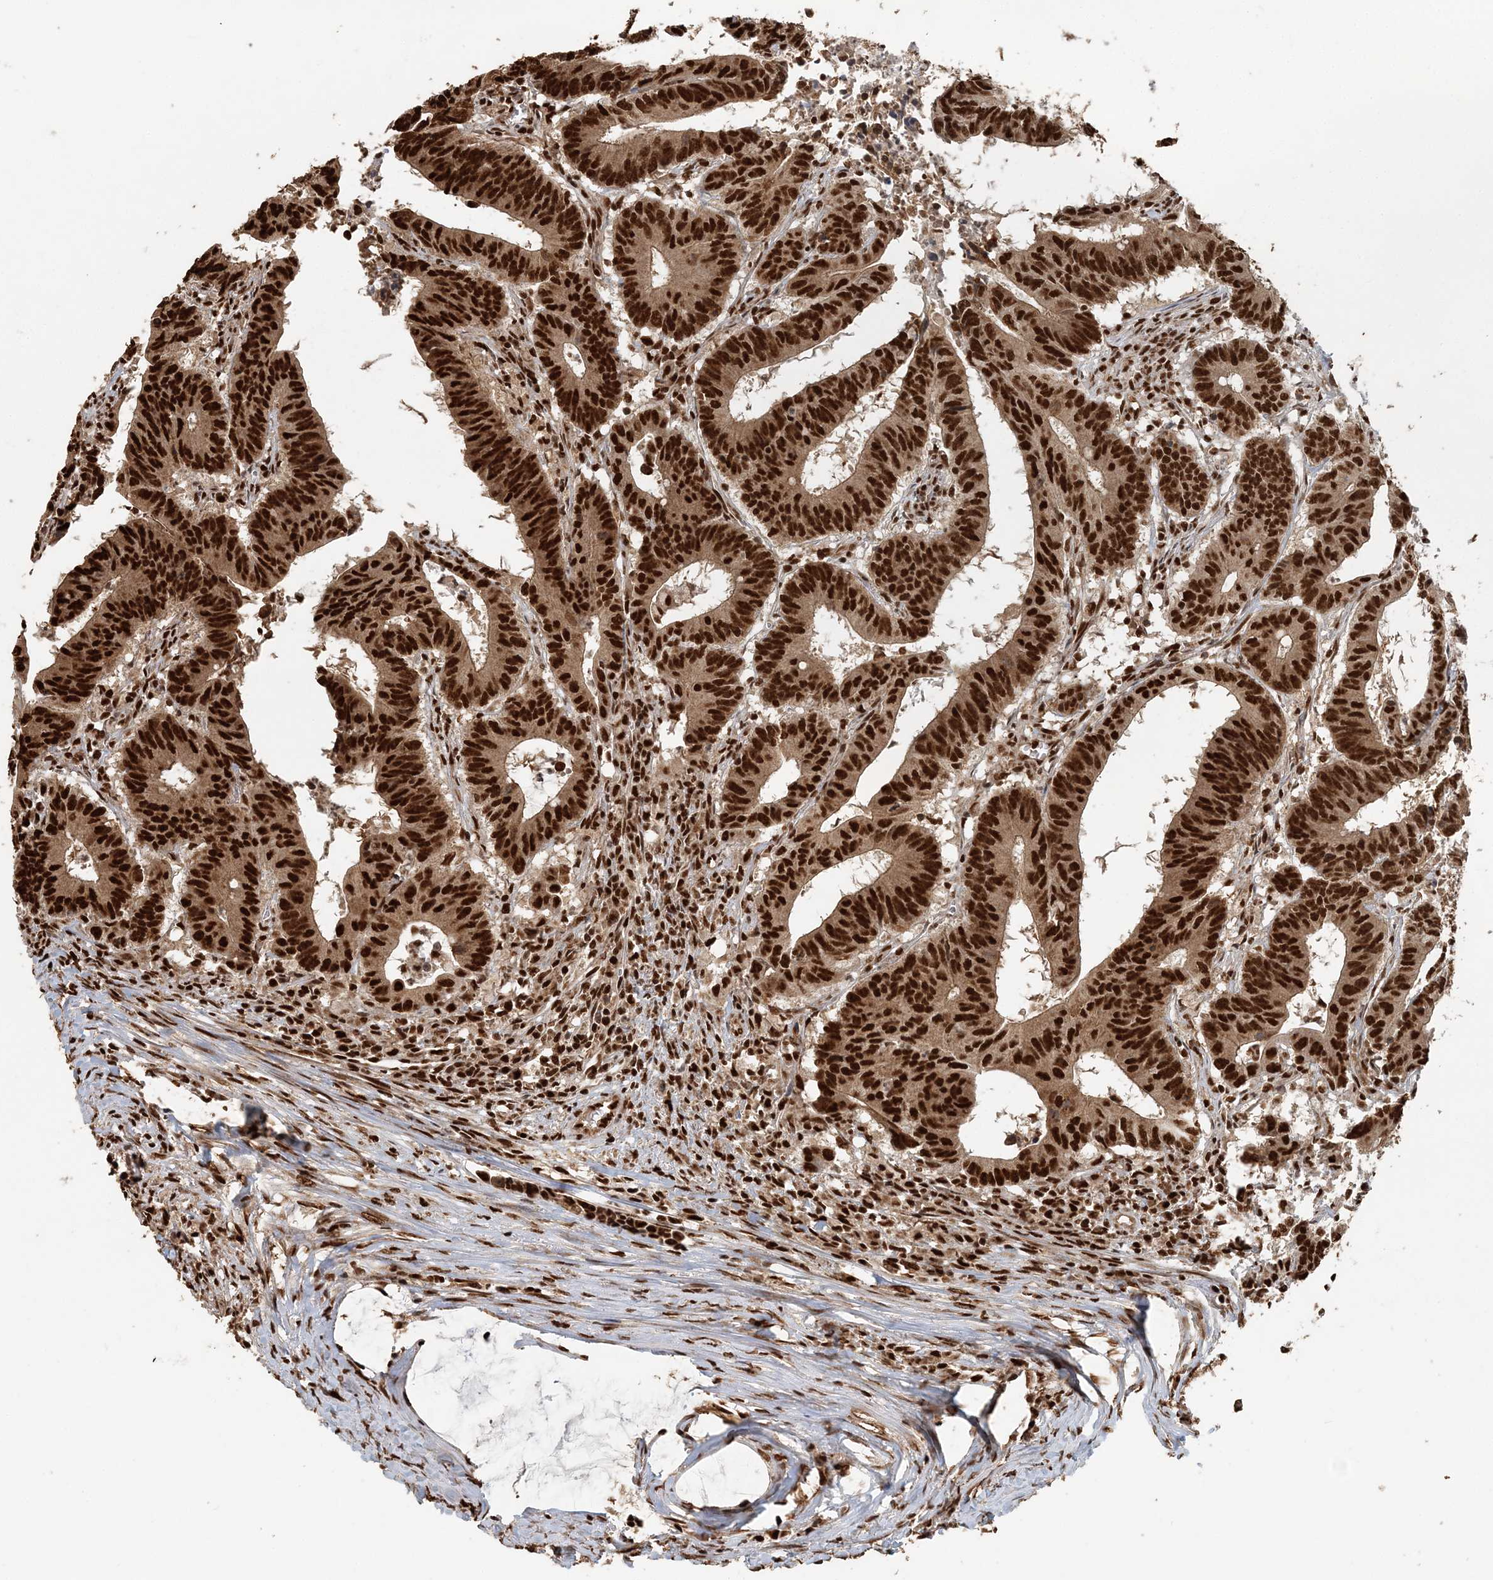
{"staining": {"intensity": "strong", "quantity": ">75%", "location": "nuclear"}, "tissue": "colorectal cancer", "cell_type": "Tumor cells", "image_type": "cancer", "snomed": [{"axis": "morphology", "description": "Adenocarcinoma, NOS"}, {"axis": "topography", "description": "Colon"}], "caption": "High-magnification brightfield microscopy of colorectal cancer (adenocarcinoma) stained with DAB (3,3'-diaminobenzidine) (brown) and counterstained with hematoxylin (blue). tumor cells exhibit strong nuclear expression is present in approximately>75% of cells. (brown staining indicates protein expression, while blue staining denotes nuclei).", "gene": "ARHGAP35", "patient": {"sex": "male", "age": 45}}